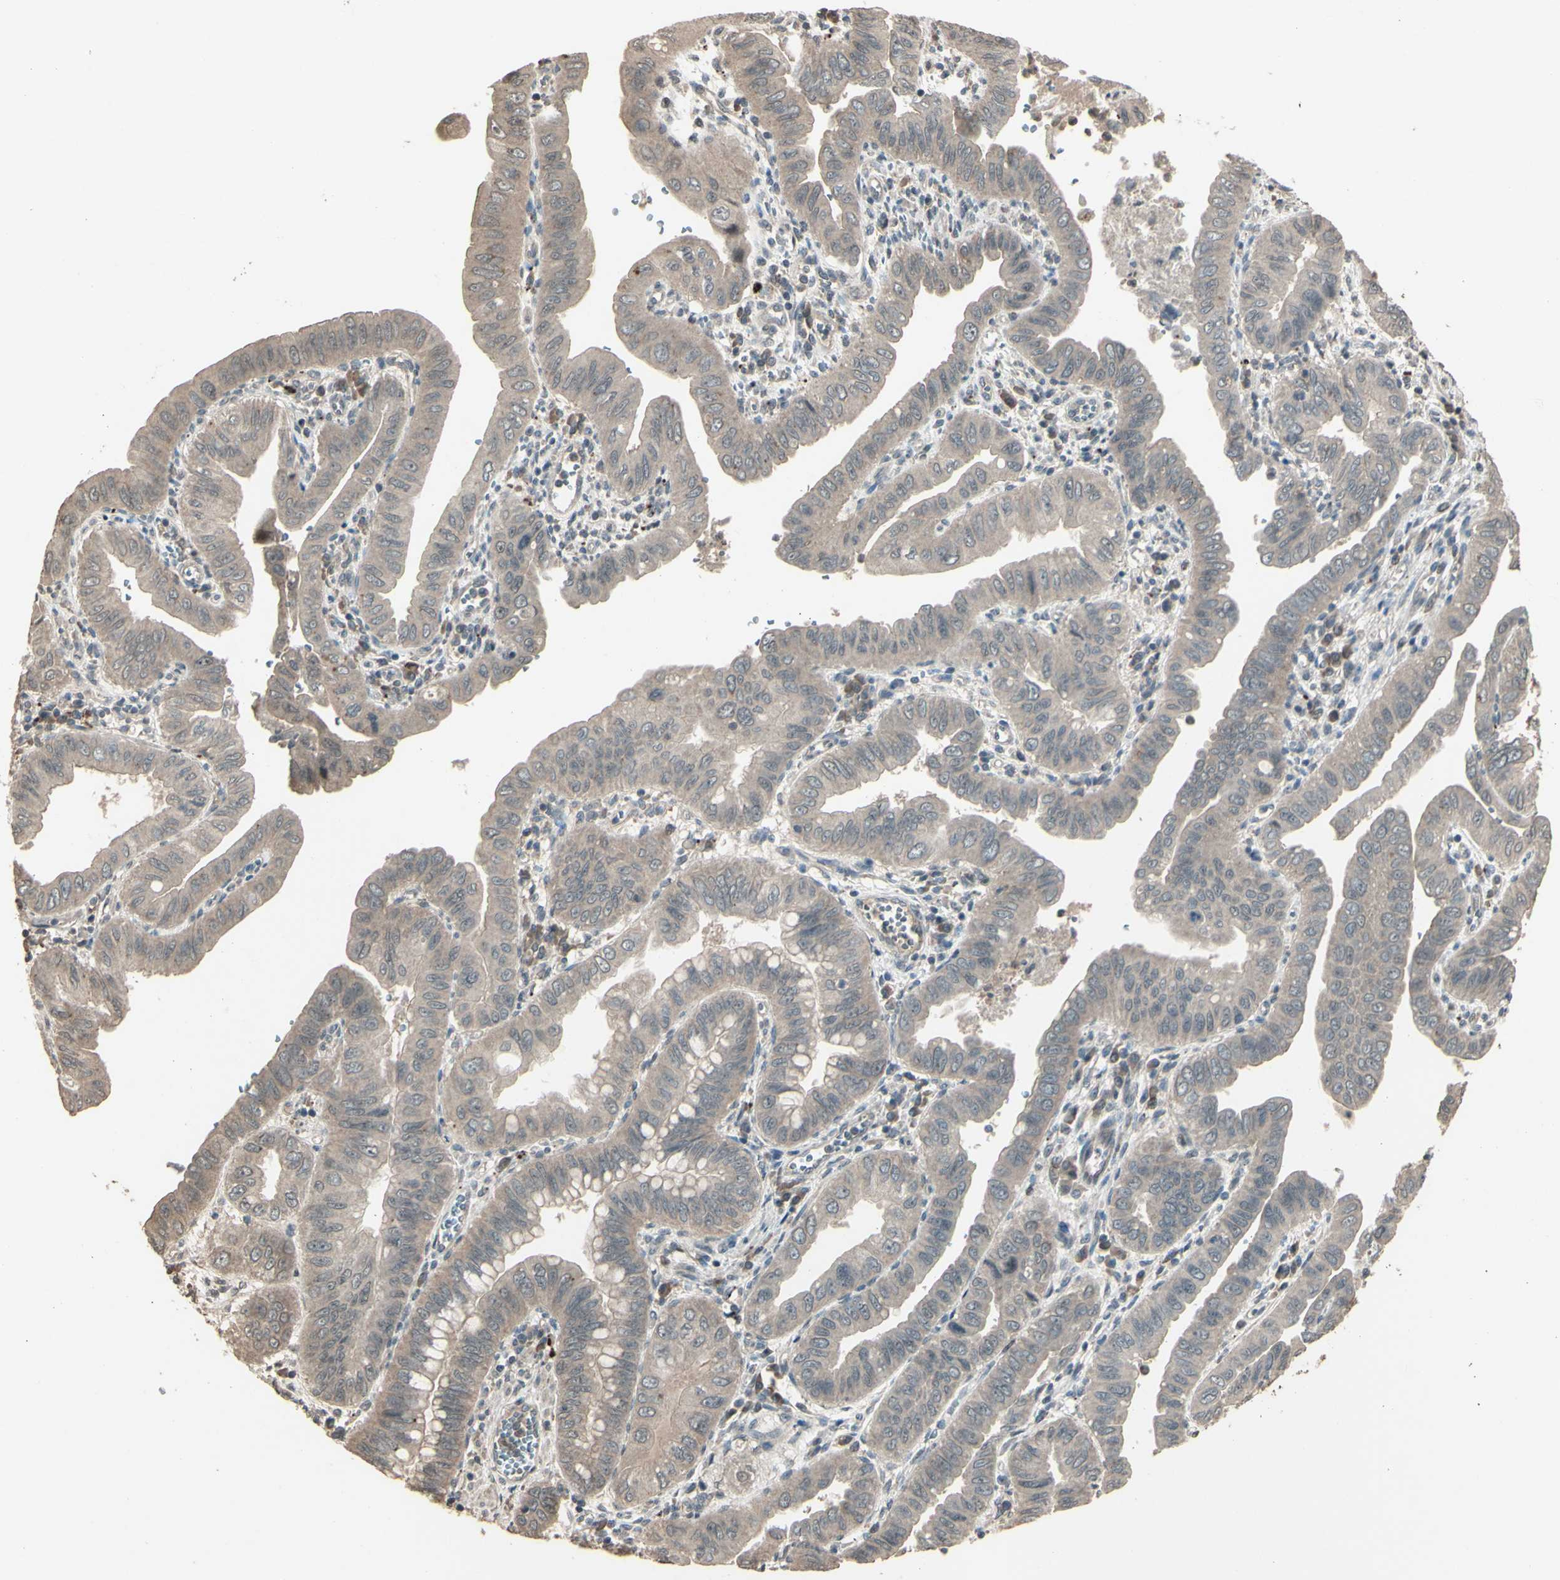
{"staining": {"intensity": "weak", "quantity": ">75%", "location": "cytoplasmic/membranous"}, "tissue": "pancreatic cancer", "cell_type": "Tumor cells", "image_type": "cancer", "snomed": [{"axis": "morphology", "description": "Normal tissue, NOS"}, {"axis": "topography", "description": "Lymph node"}], "caption": "High-power microscopy captured an immunohistochemistry (IHC) photomicrograph of pancreatic cancer, revealing weak cytoplasmic/membranous staining in about >75% of tumor cells.", "gene": "GNAS", "patient": {"sex": "male", "age": 50}}